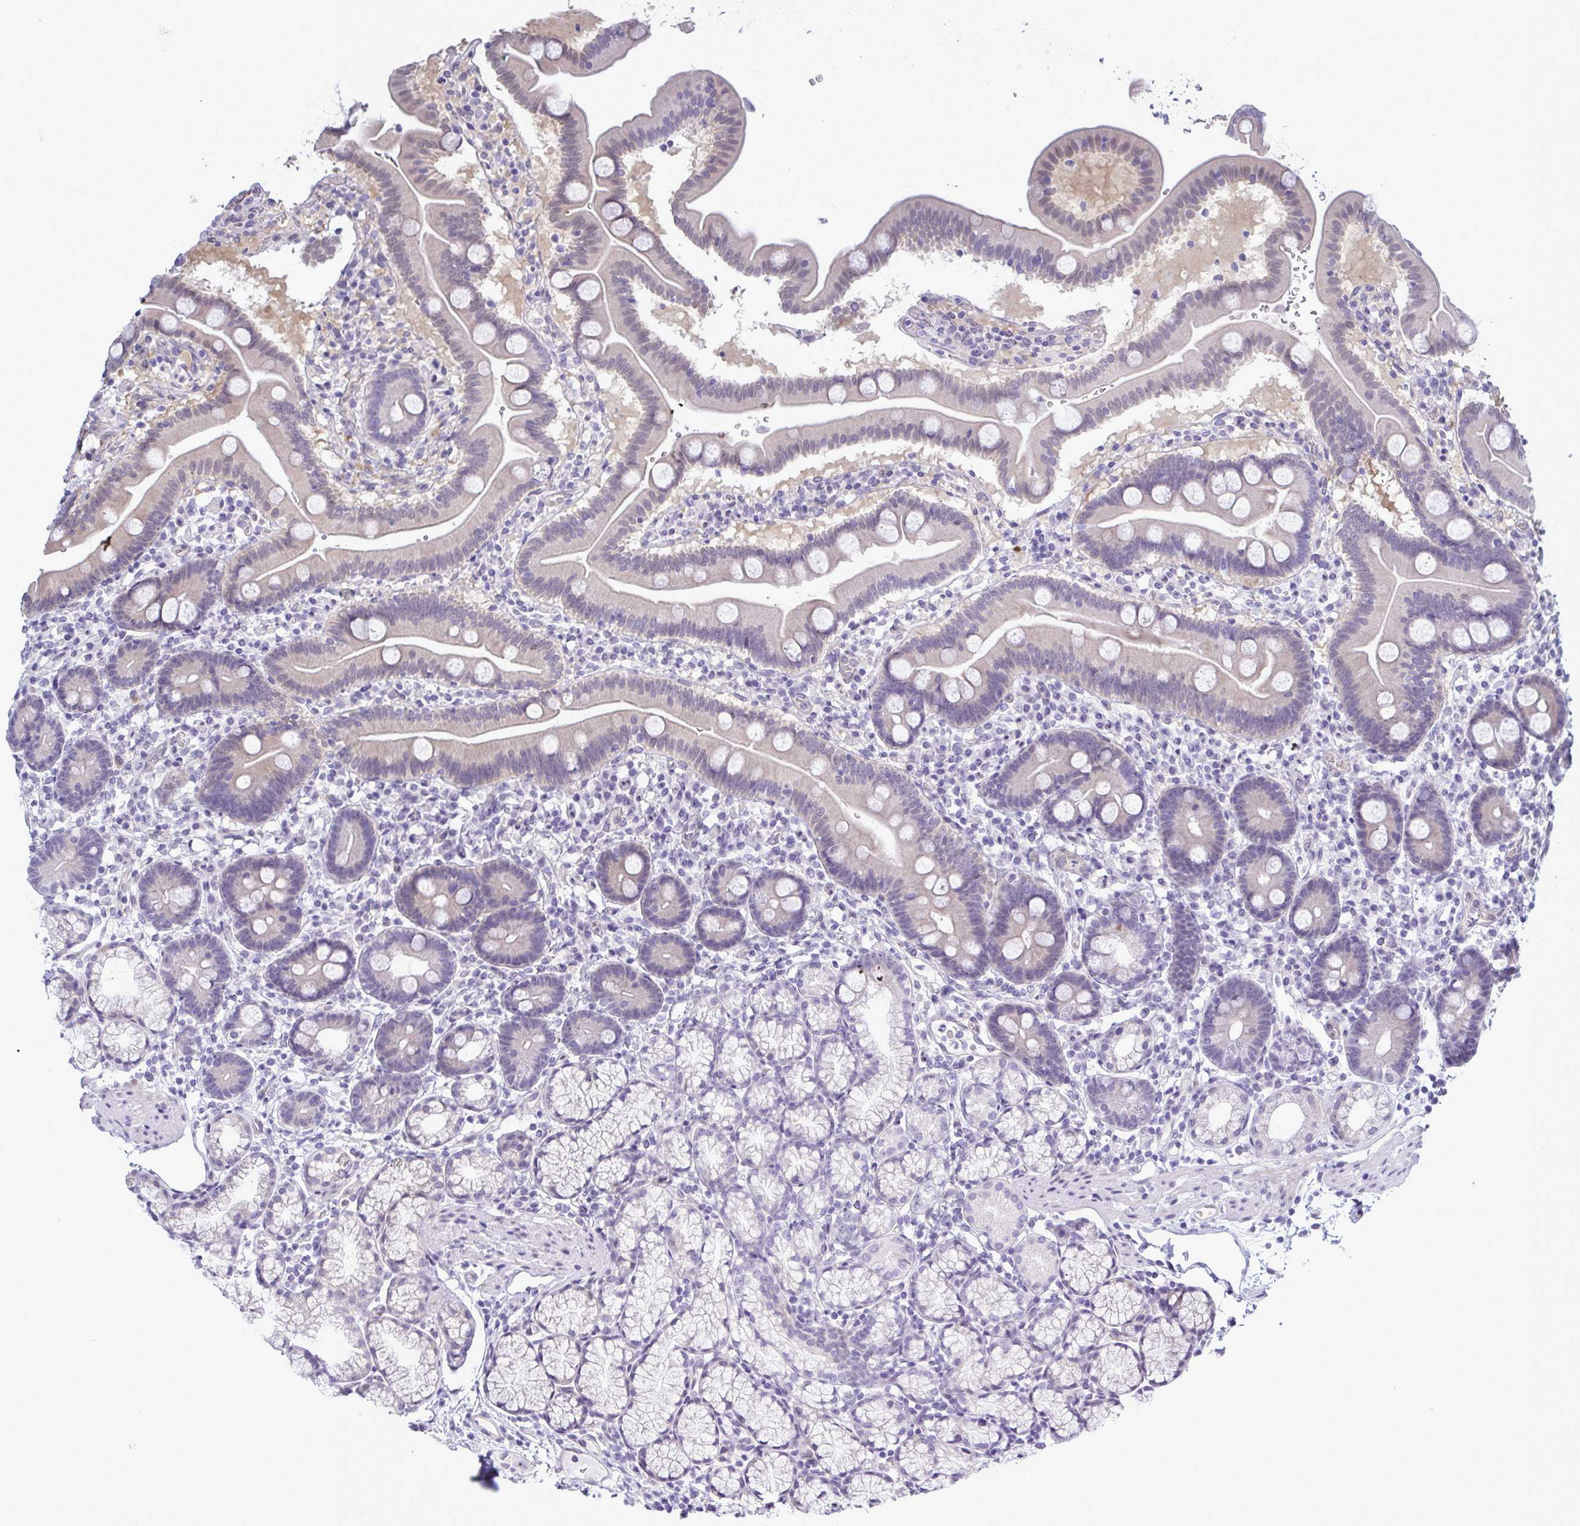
{"staining": {"intensity": "weak", "quantity": "25%-75%", "location": "cytoplasmic/membranous"}, "tissue": "duodenum", "cell_type": "Glandular cells", "image_type": "normal", "snomed": [{"axis": "morphology", "description": "Normal tissue, NOS"}, {"axis": "topography", "description": "Duodenum"}], "caption": "Immunohistochemical staining of normal duodenum shows low levels of weak cytoplasmic/membranous expression in approximately 25%-75% of glandular cells.", "gene": "MFSD4A", "patient": {"sex": "male", "age": 59}}